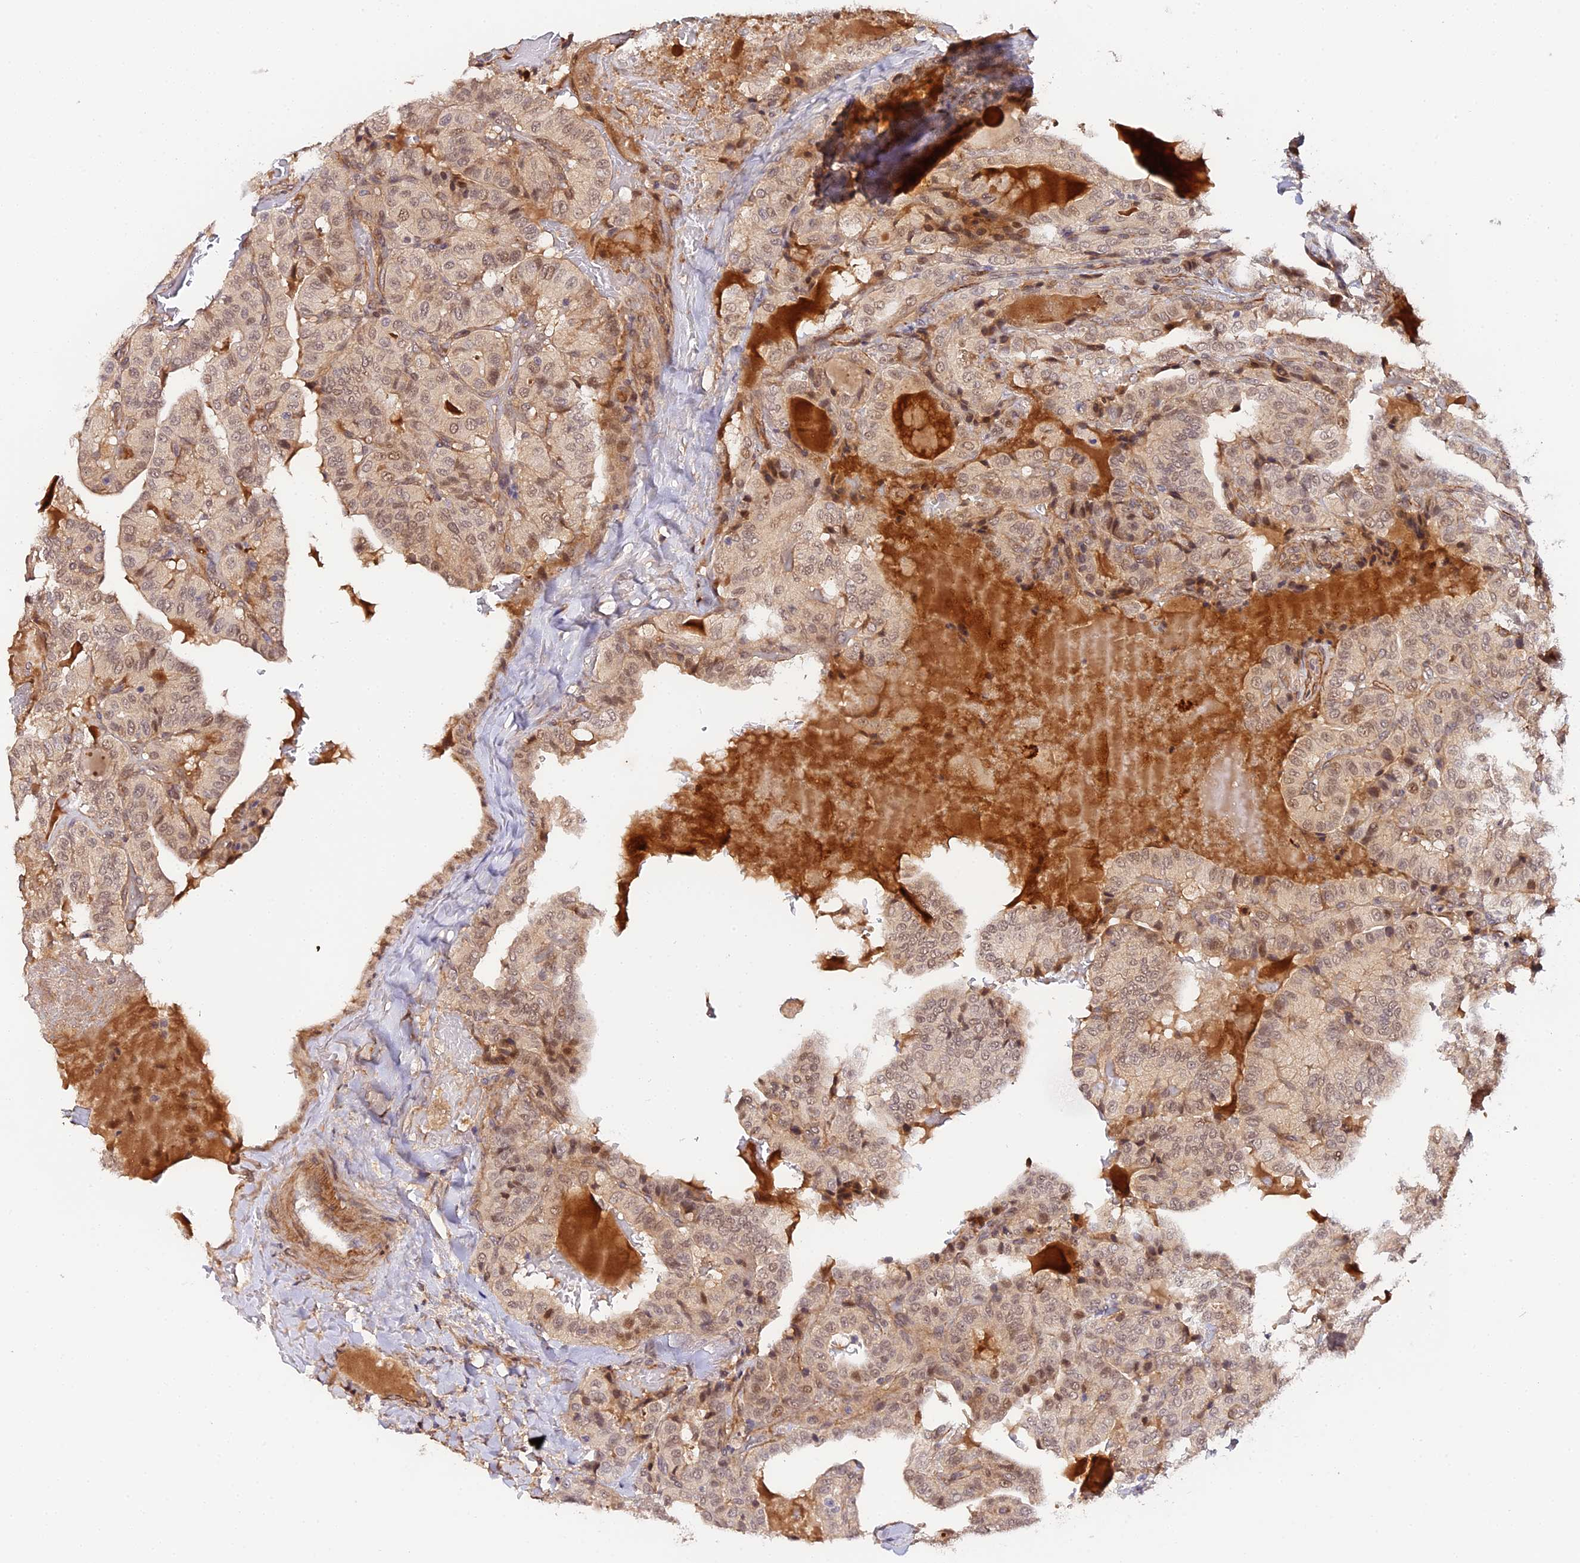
{"staining": {"intensity": "weak", "quantity": ">75%", "location": "cytoplasmic/membranous,nuclear"}, "tissue": "thyroid cancer", "cell_type": "Tumor cells", "image_type": "cancer", "snomed": [{"axis": "morphology", "description": "Papillary adenocarcinoma, NOS"}, {"axis": "topography", "description": "Thyroid gland"}], "caption": "Thyroid cancer (papillary adenocarcinoma) was stained to show a protein in brown. There is low levels of weak cytoplasmic/membranous and nuclear staining in approximately >75% of tumor cells.", "gene": "IMPACT", "patient": {"sex": "male", "age": 77}}